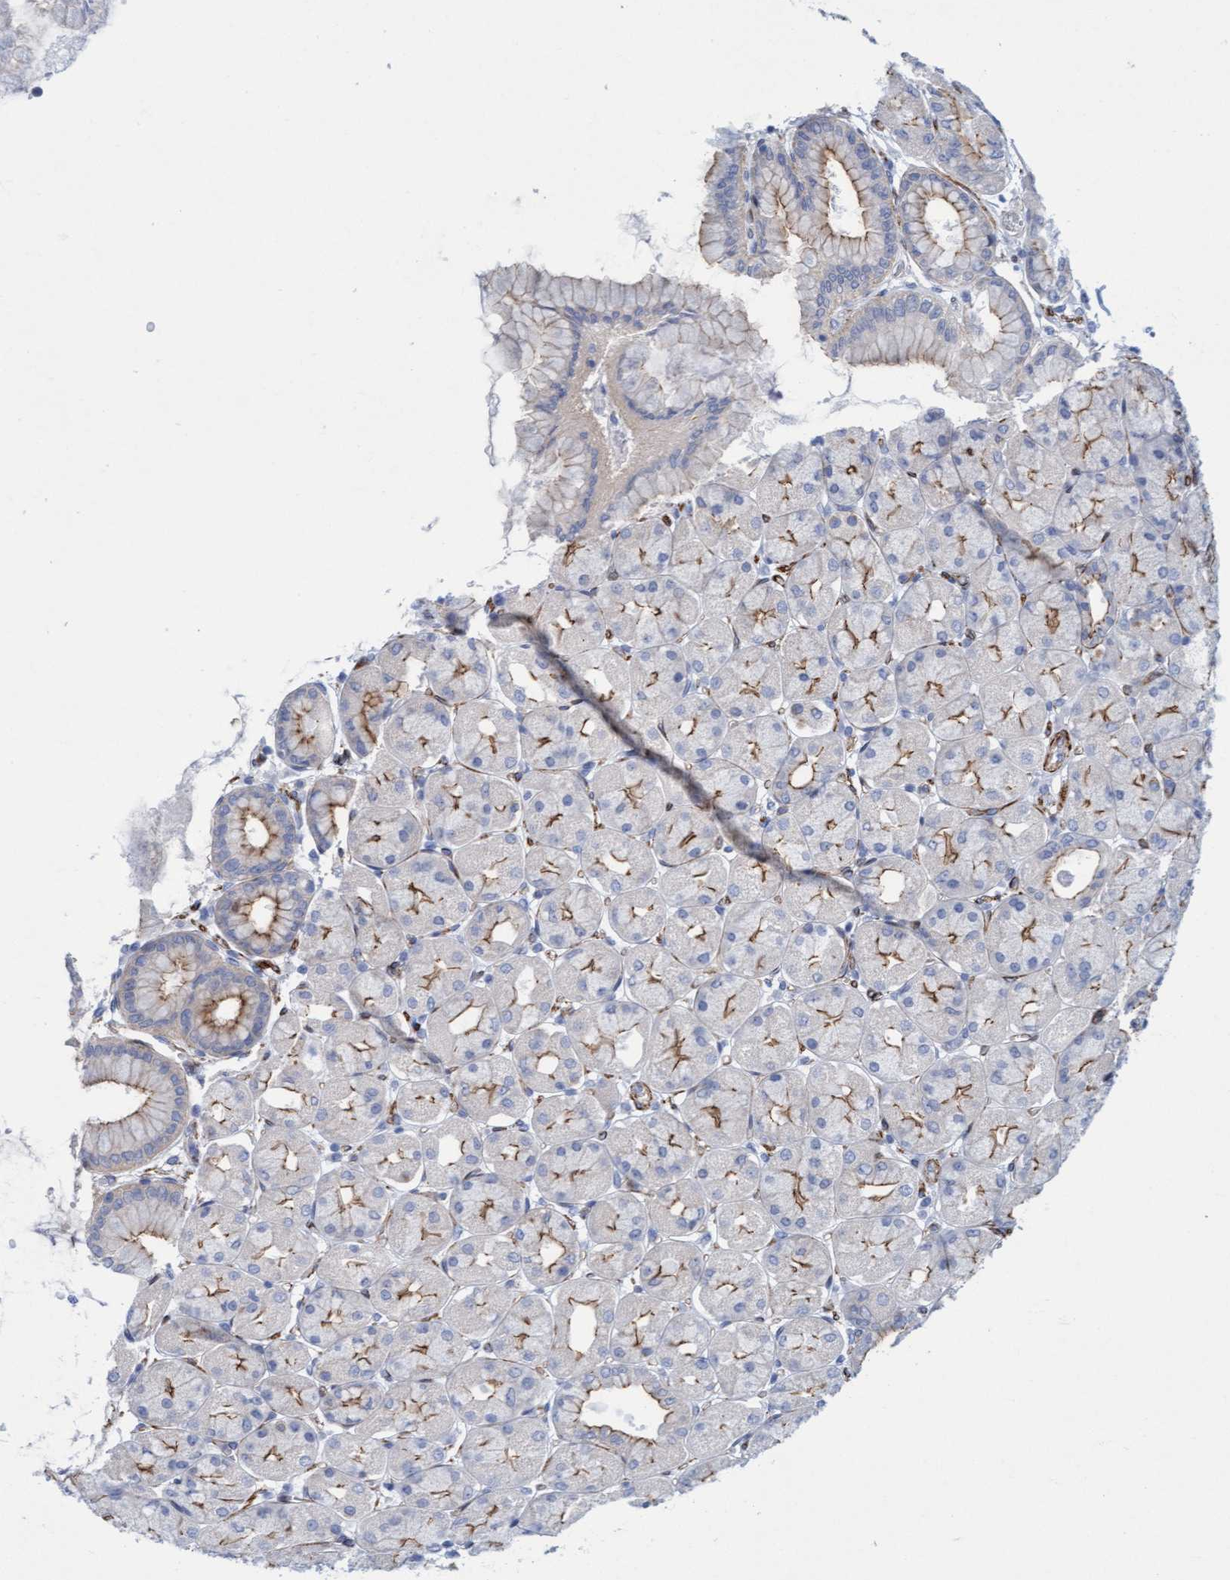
{"staining": {"intensity": "moderate", "quantity": "25%-75%", "location": "cytoplasmic/membranous"}, "tissue": "stomach", "cell_type": "Glandular cells", "image_type": "normal", "snomed": [{"axis": "morphology", "description": "Normal tissue, NOS"}, {"axis": "topography", "description": "Stomach, upper"}], "caption": "Immunohistochemistry image of unremarkable human stomach stained for a protein (brown), which reveals medium levels of moderate cytoplasmic/membranous staining in approximately 25%-75% of glandular cells.", "gene": "MTFR1", "patient": {"sex": "female", "age": 56}}